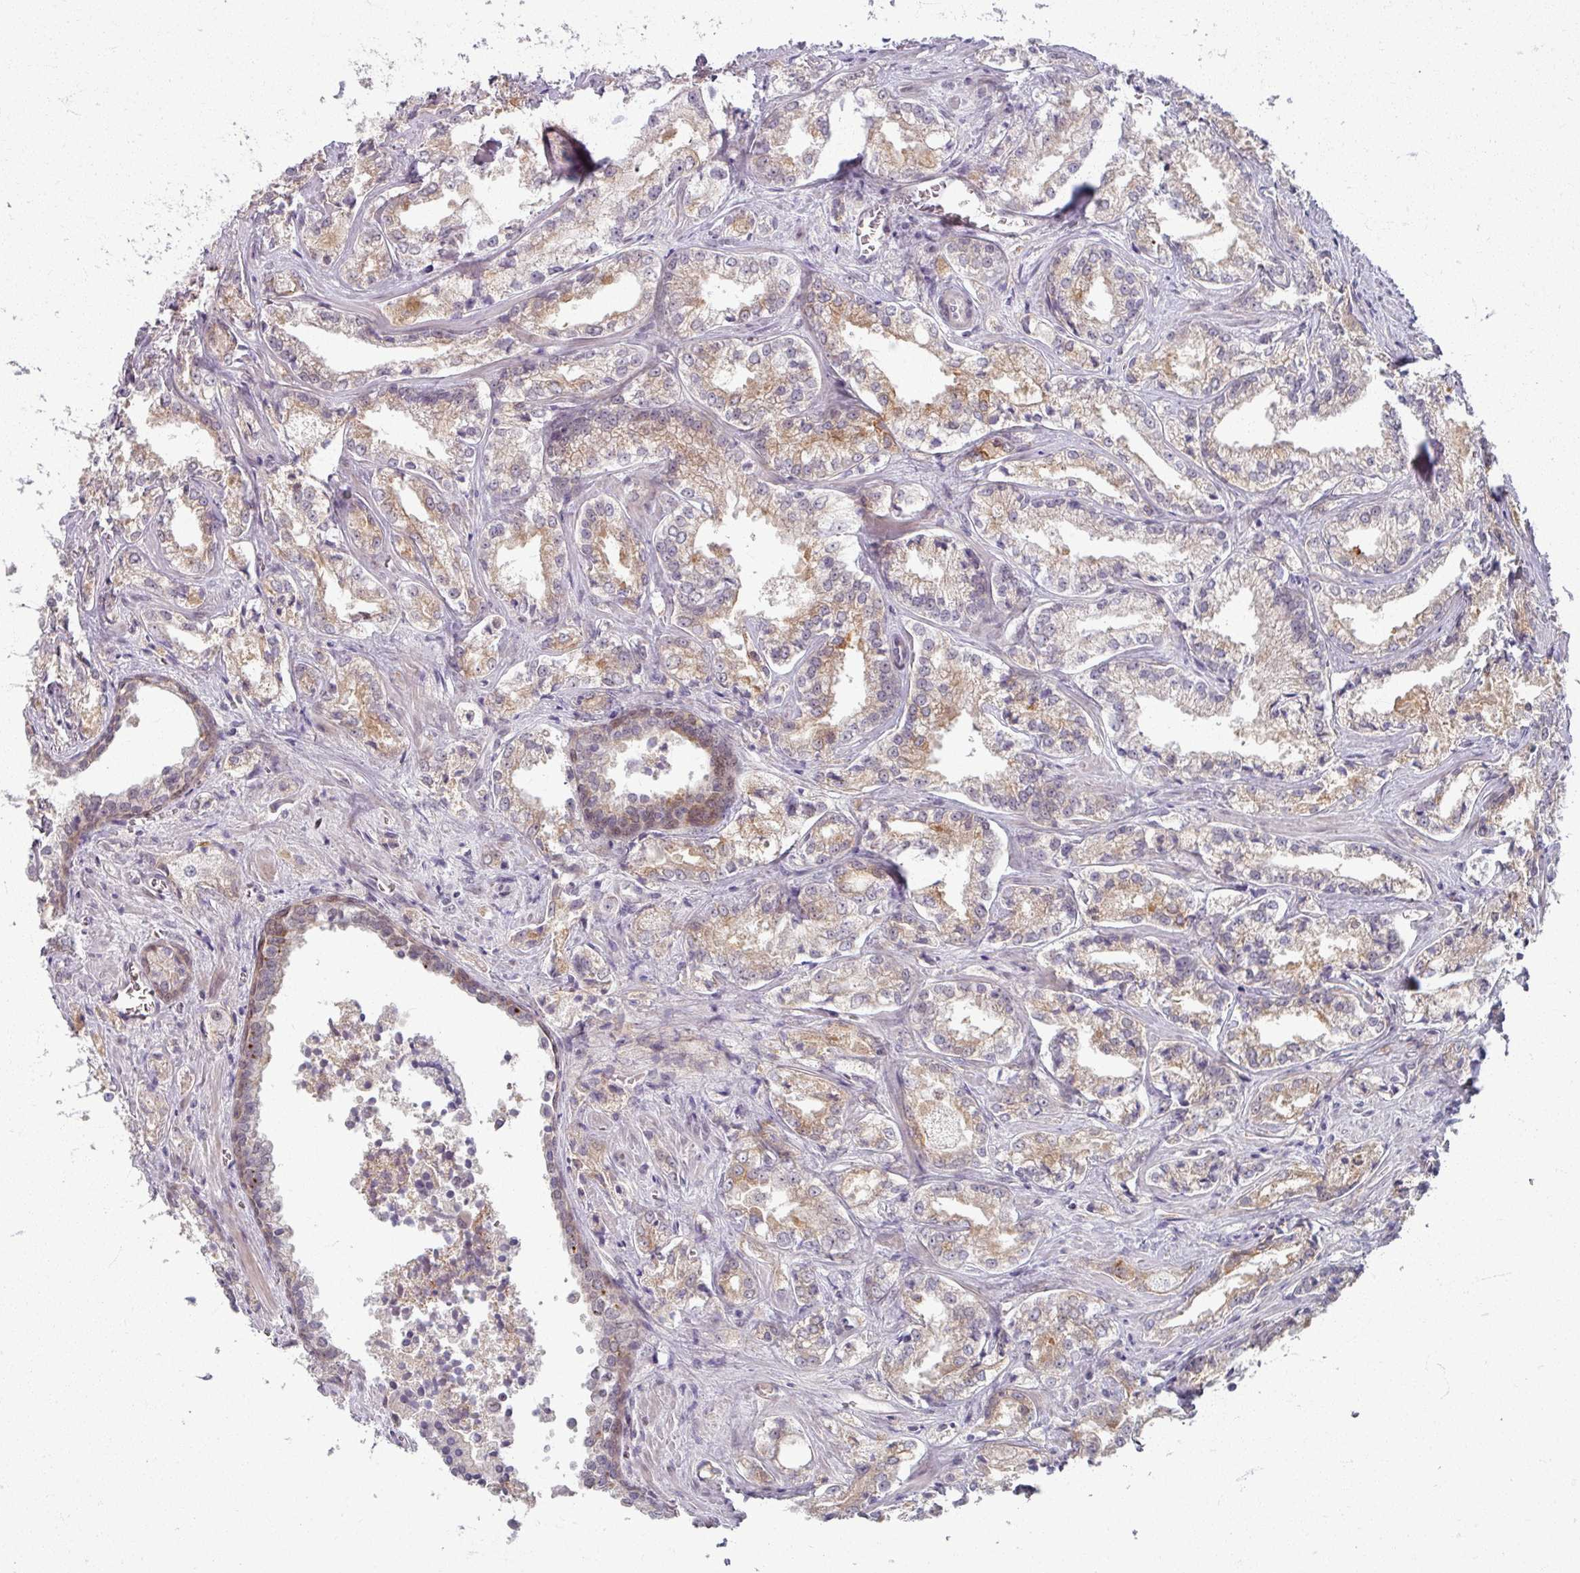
{"staining": {"intensity": "weak", "quantity": "25%-75%", "location": "cytoplasmic/membranous"}, "tissue": "prostate cancer", "cell_type": "Tumor cells", "image_type": "cancer", "snomed": [{"axis": "morphology", "description": "Adenocarcinoma, Low grade"}, {"axis": "topography", "description": "Prostate"}], "caption": "There is low levels of weak cytoplasmic/membranous staining in tumor cells of prostate cancer (low-grade adenocarcinoma), as demonstrated by immunohistochemical staining (brown color).", "gene": "KLC3", "patient": {"sex": "male", "age": 47}}